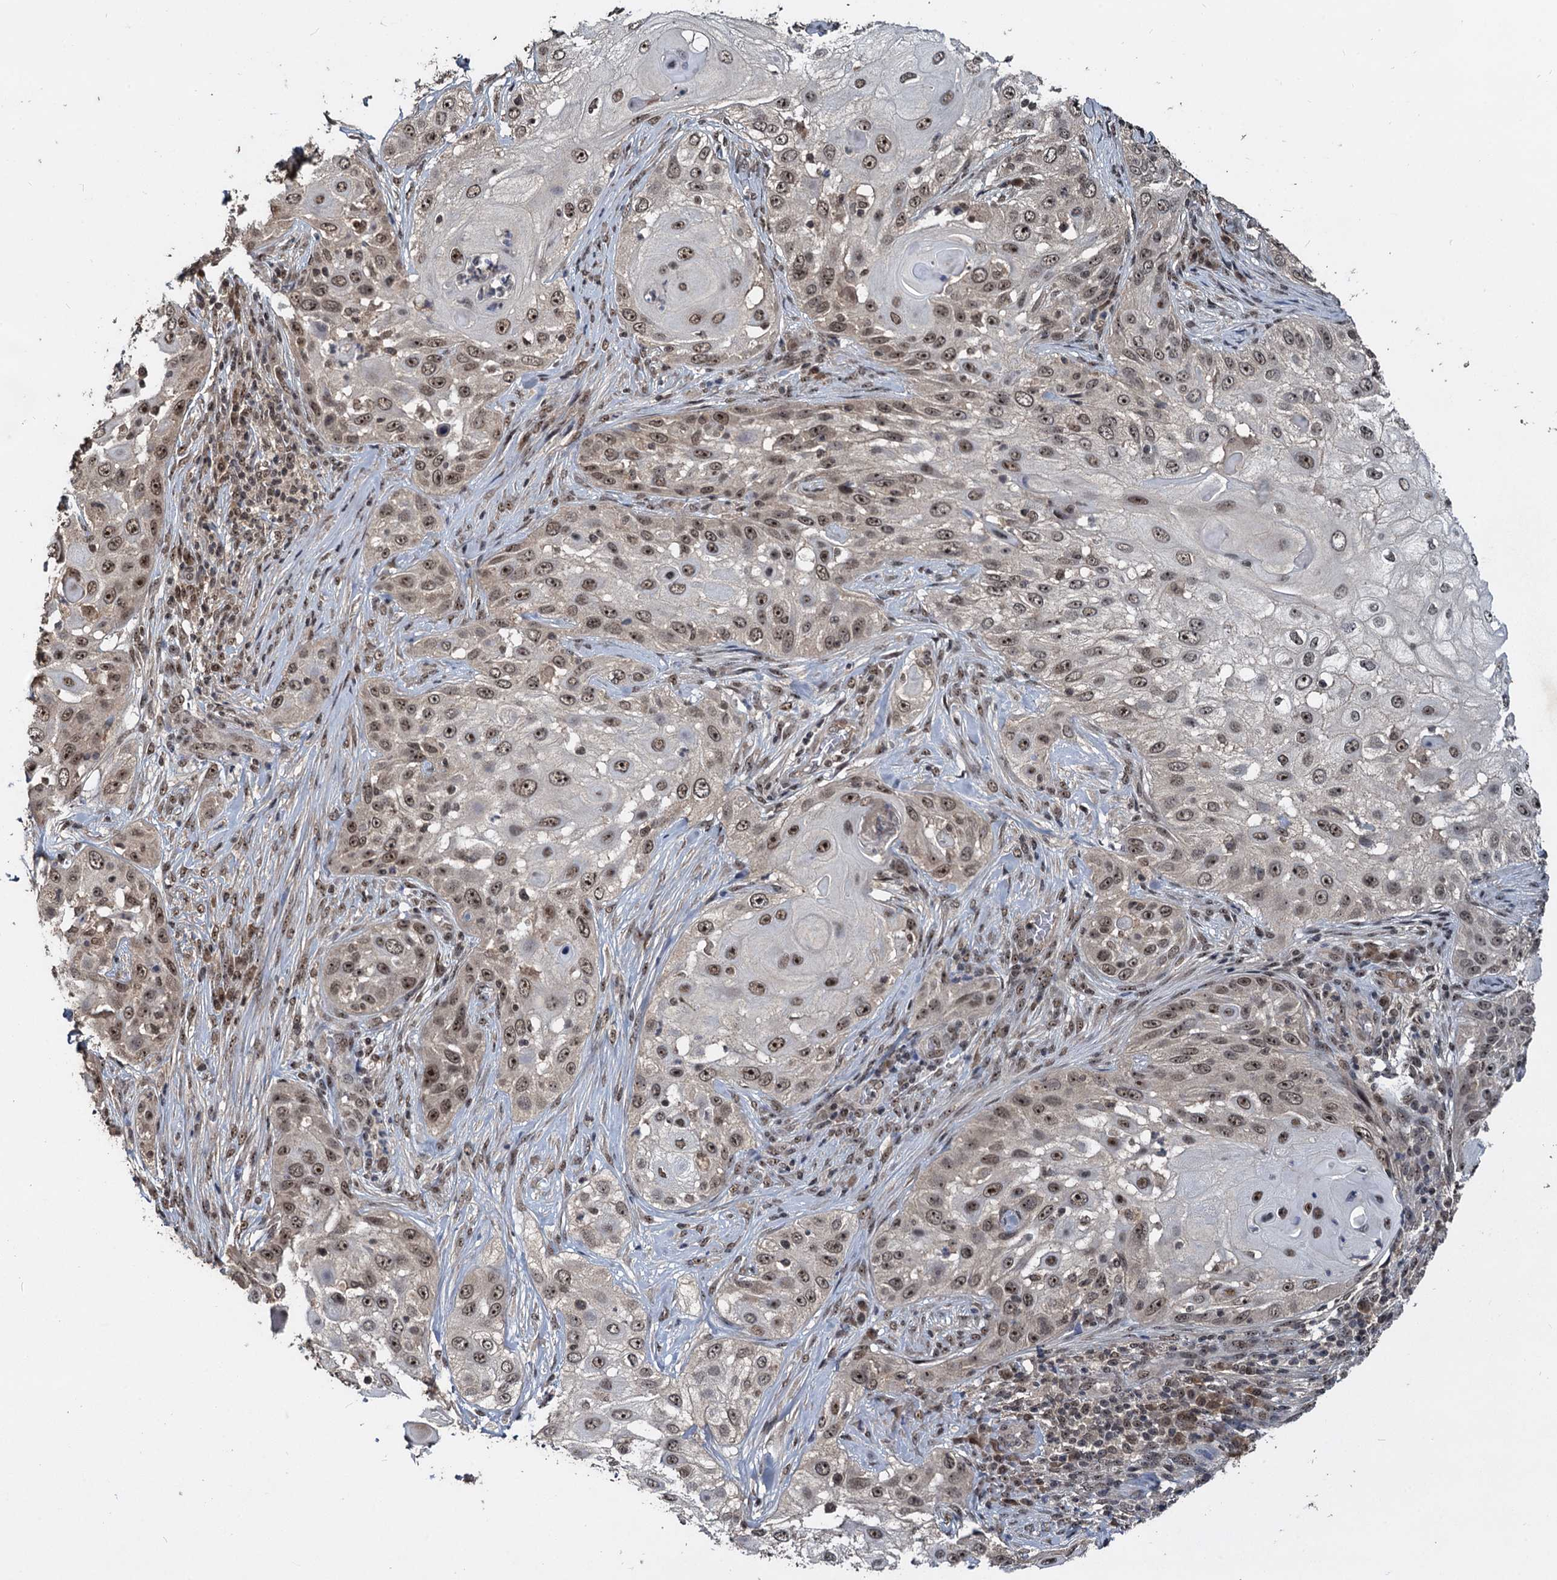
{"staining": {"intensity": "weak", "quantity": "25%-75%", "location": "nuclear"}, "tissue": "skin cancer", "cell_type": "Tumor cells", "image_type": "cancer", "snomed": [{"axis": "morphology", "description": "Squamous cell carcinoma, NOS"}, {"axis": "topography", "description": "Skin"}], "caption": "Weak nuclear positivity is seen in approximately 25%-75% of tumor cells in skin cancer (squamous cell carcinoma).", "gene": "FAM216B", "patient": {"sex": "female", "age": 44}}